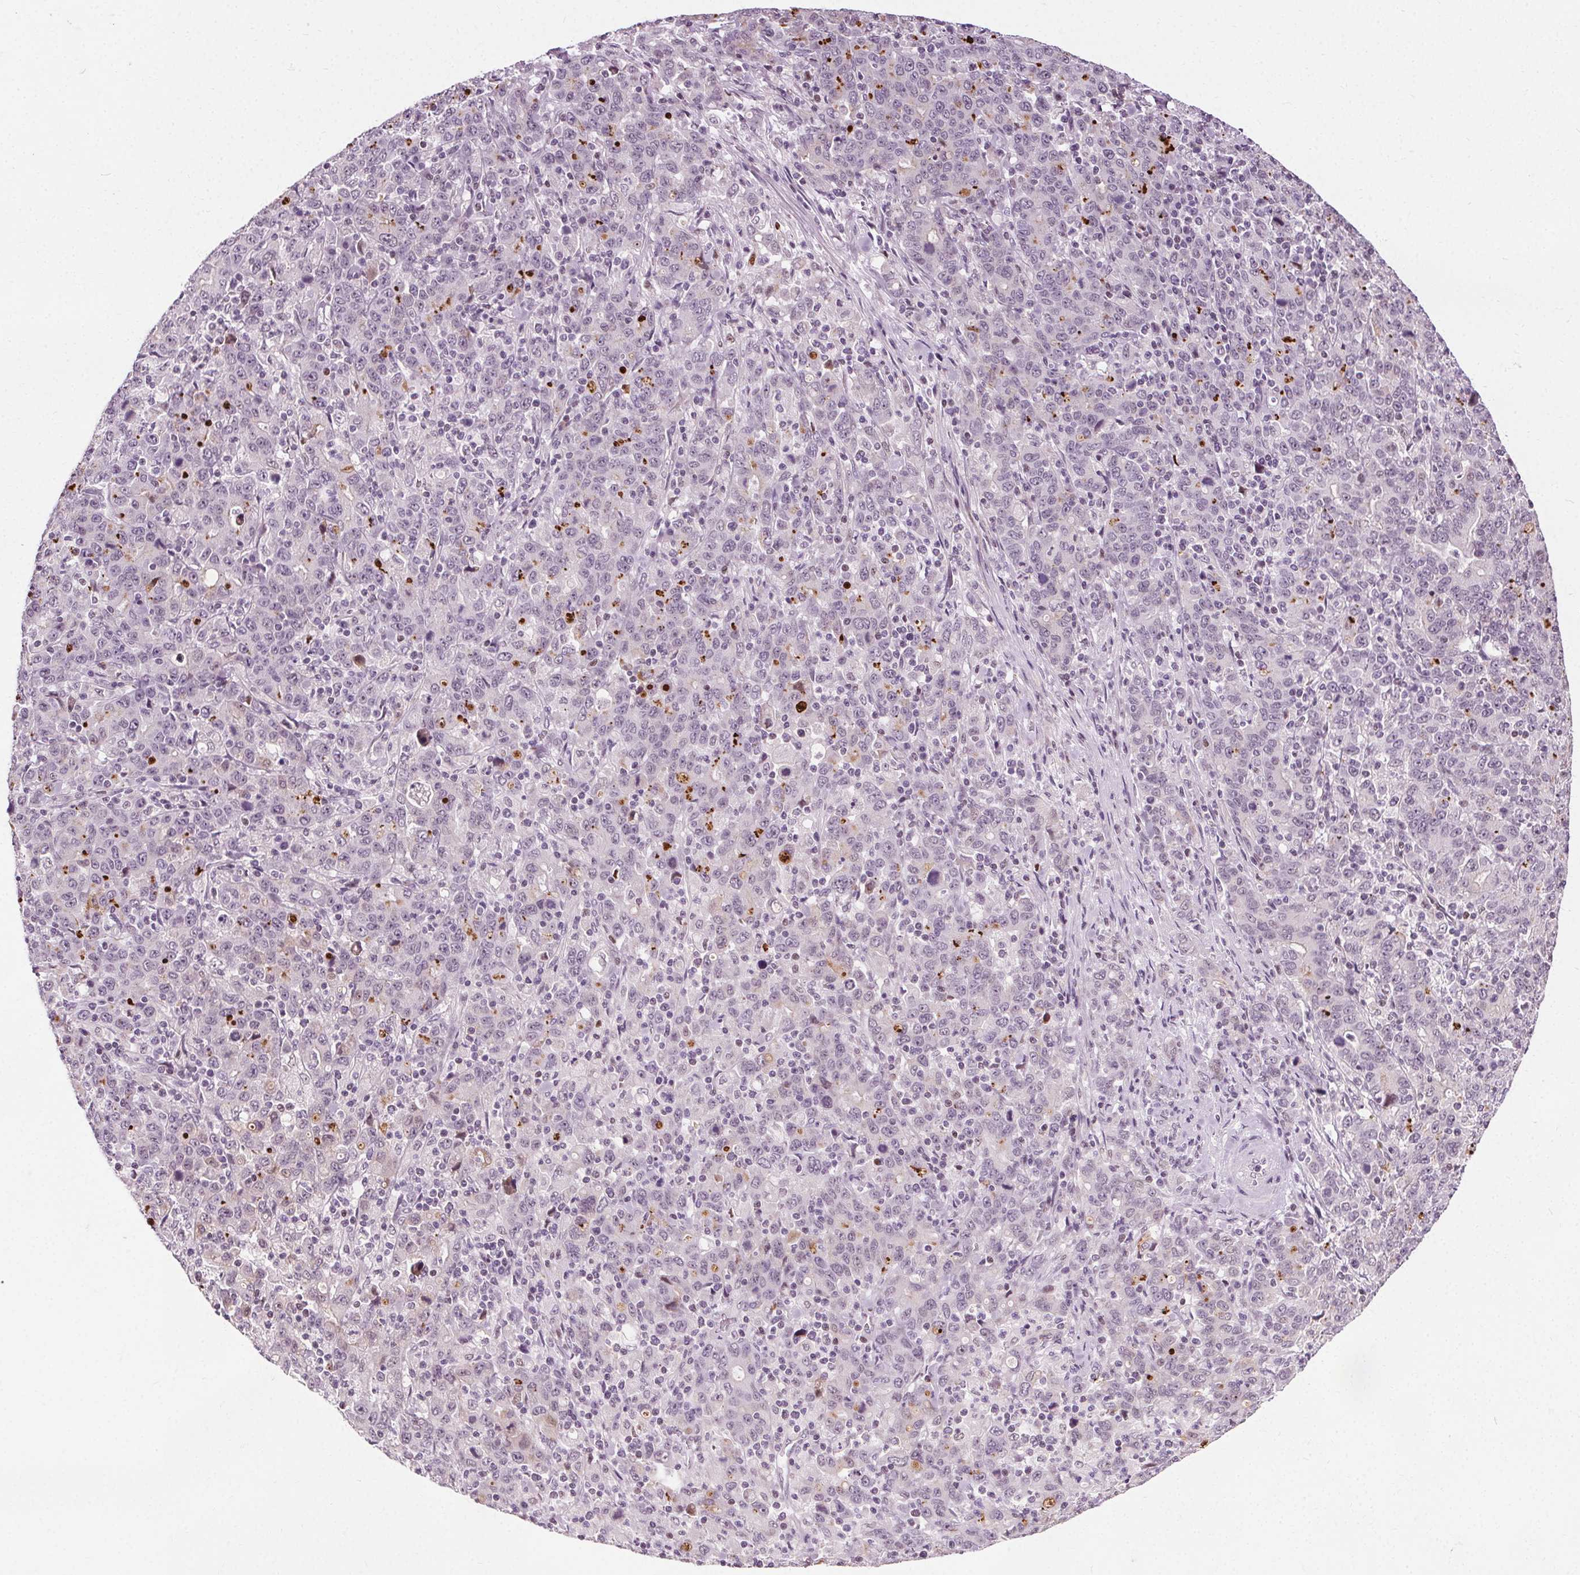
{"staining": {"intensity": "negative", "quantity": "none", "location": "none"}, "tissue": "stomach cancer", "cell_type": "Tumor cells", "image_type": "cancer", "snomed": [{"axis": "morphology", "description": "Adenocarcinoma, NOS"}, {"axis": "topography", "description": "Stomach, upper"}], "caption": "IHC histopathology image of stomach cancer stained for a protein (brown), which demonstrates no staining in tumor cells.", "gene": "CEBPA", "patient": {"sex": "male", "age": 69}}